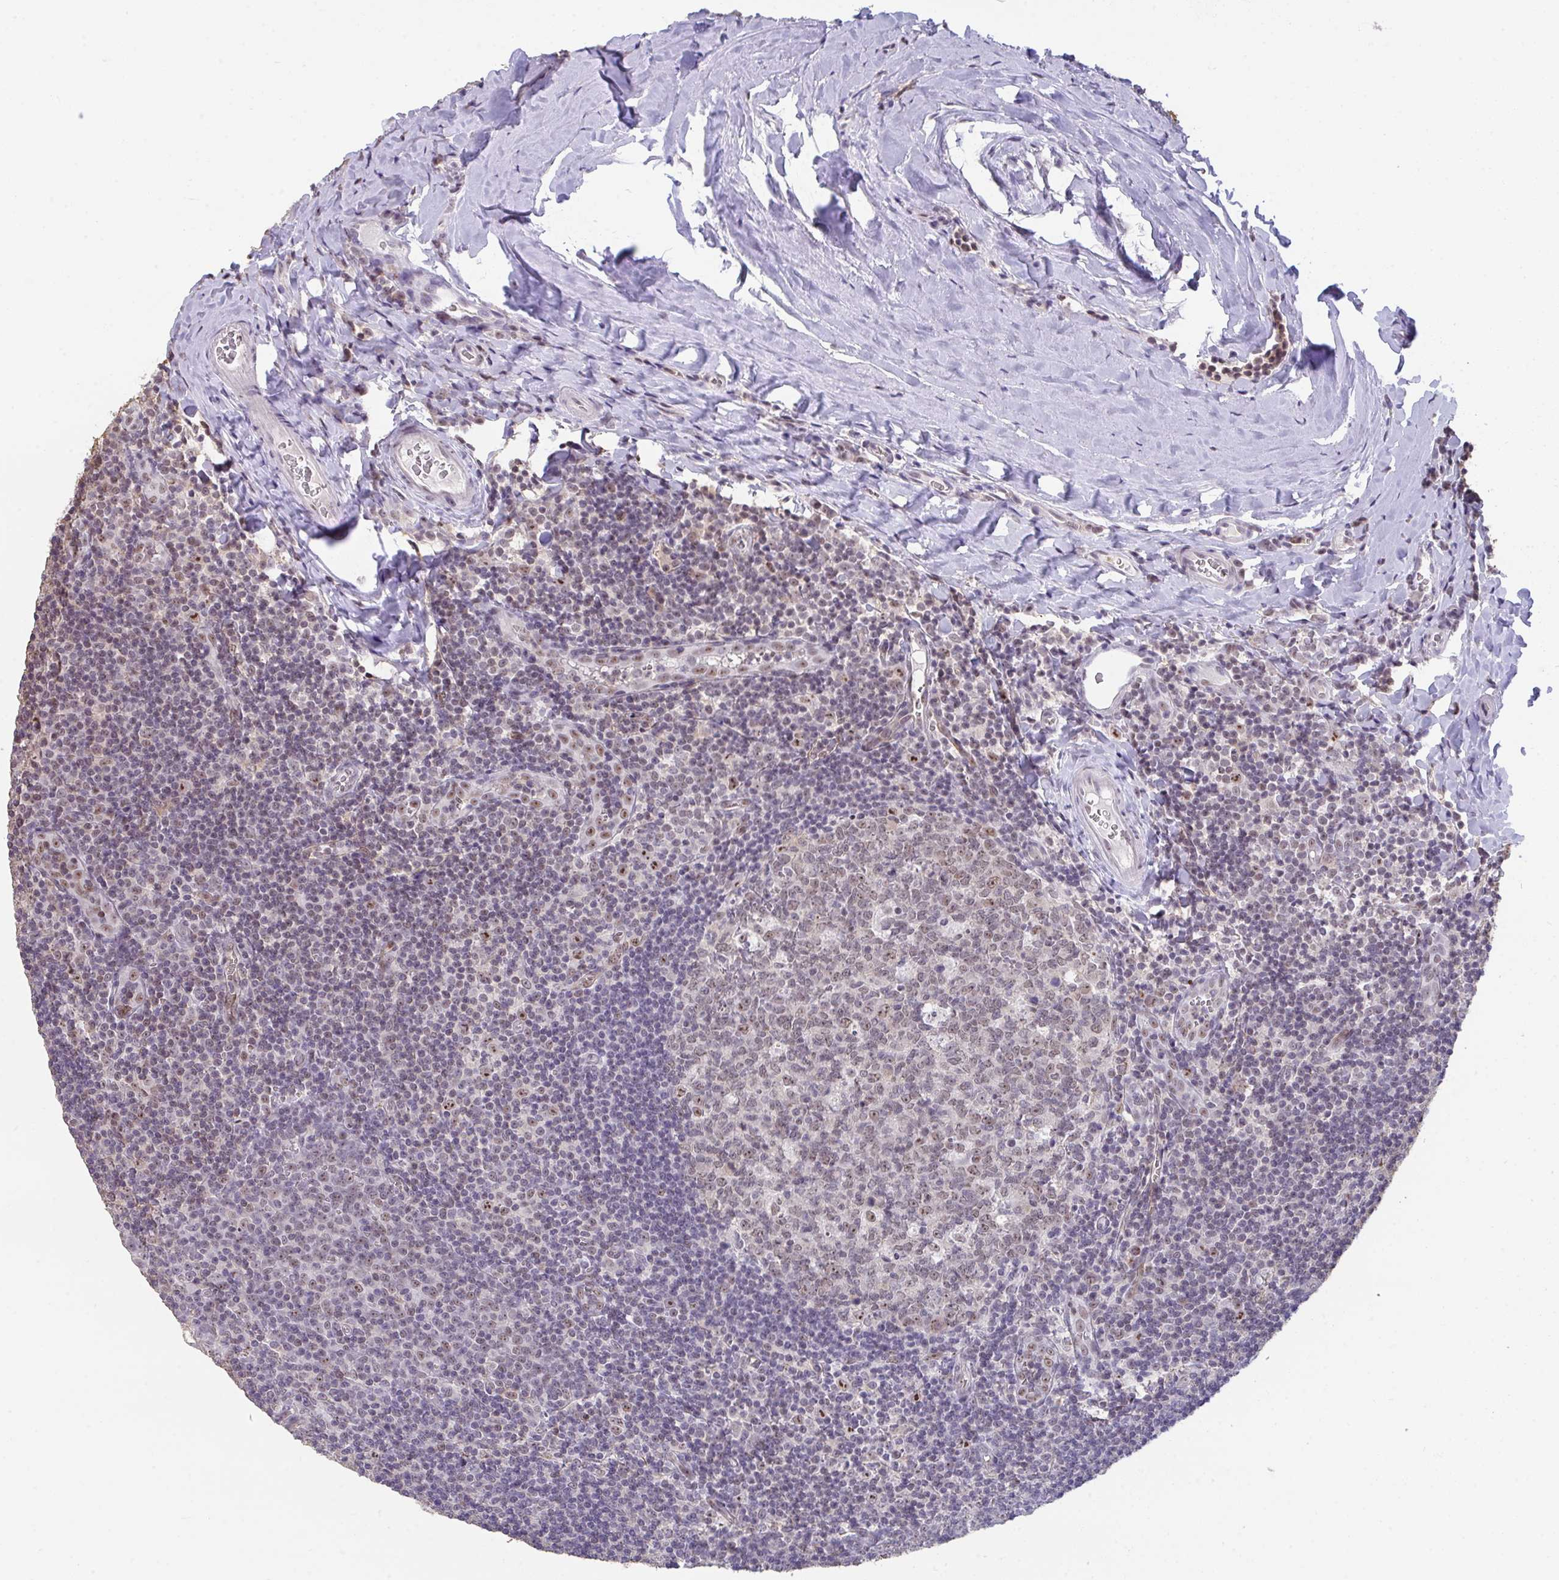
{"staining": {"intensity": "weak", "quantity": "25%-75%", "location": "nuclear"}, "tissue": "tonsil", "cell_type": "Germinal center cells", "image_type": "normal", "snomed": [{"axis": "morphology", "description": "Normal tissue, NOS"}, {"axis": "morphology", "description": "Inflammation, NOS"}, {"axis": "topography", "description": "Tonsil"}], "caption": "Immunohistochemical staining of normal tonsil shows weak nuclear protein expression in approximately 25%-75% of germinal center cells.", "gene": "SENP3", "patient": {"sex": "female", "age": 31}}